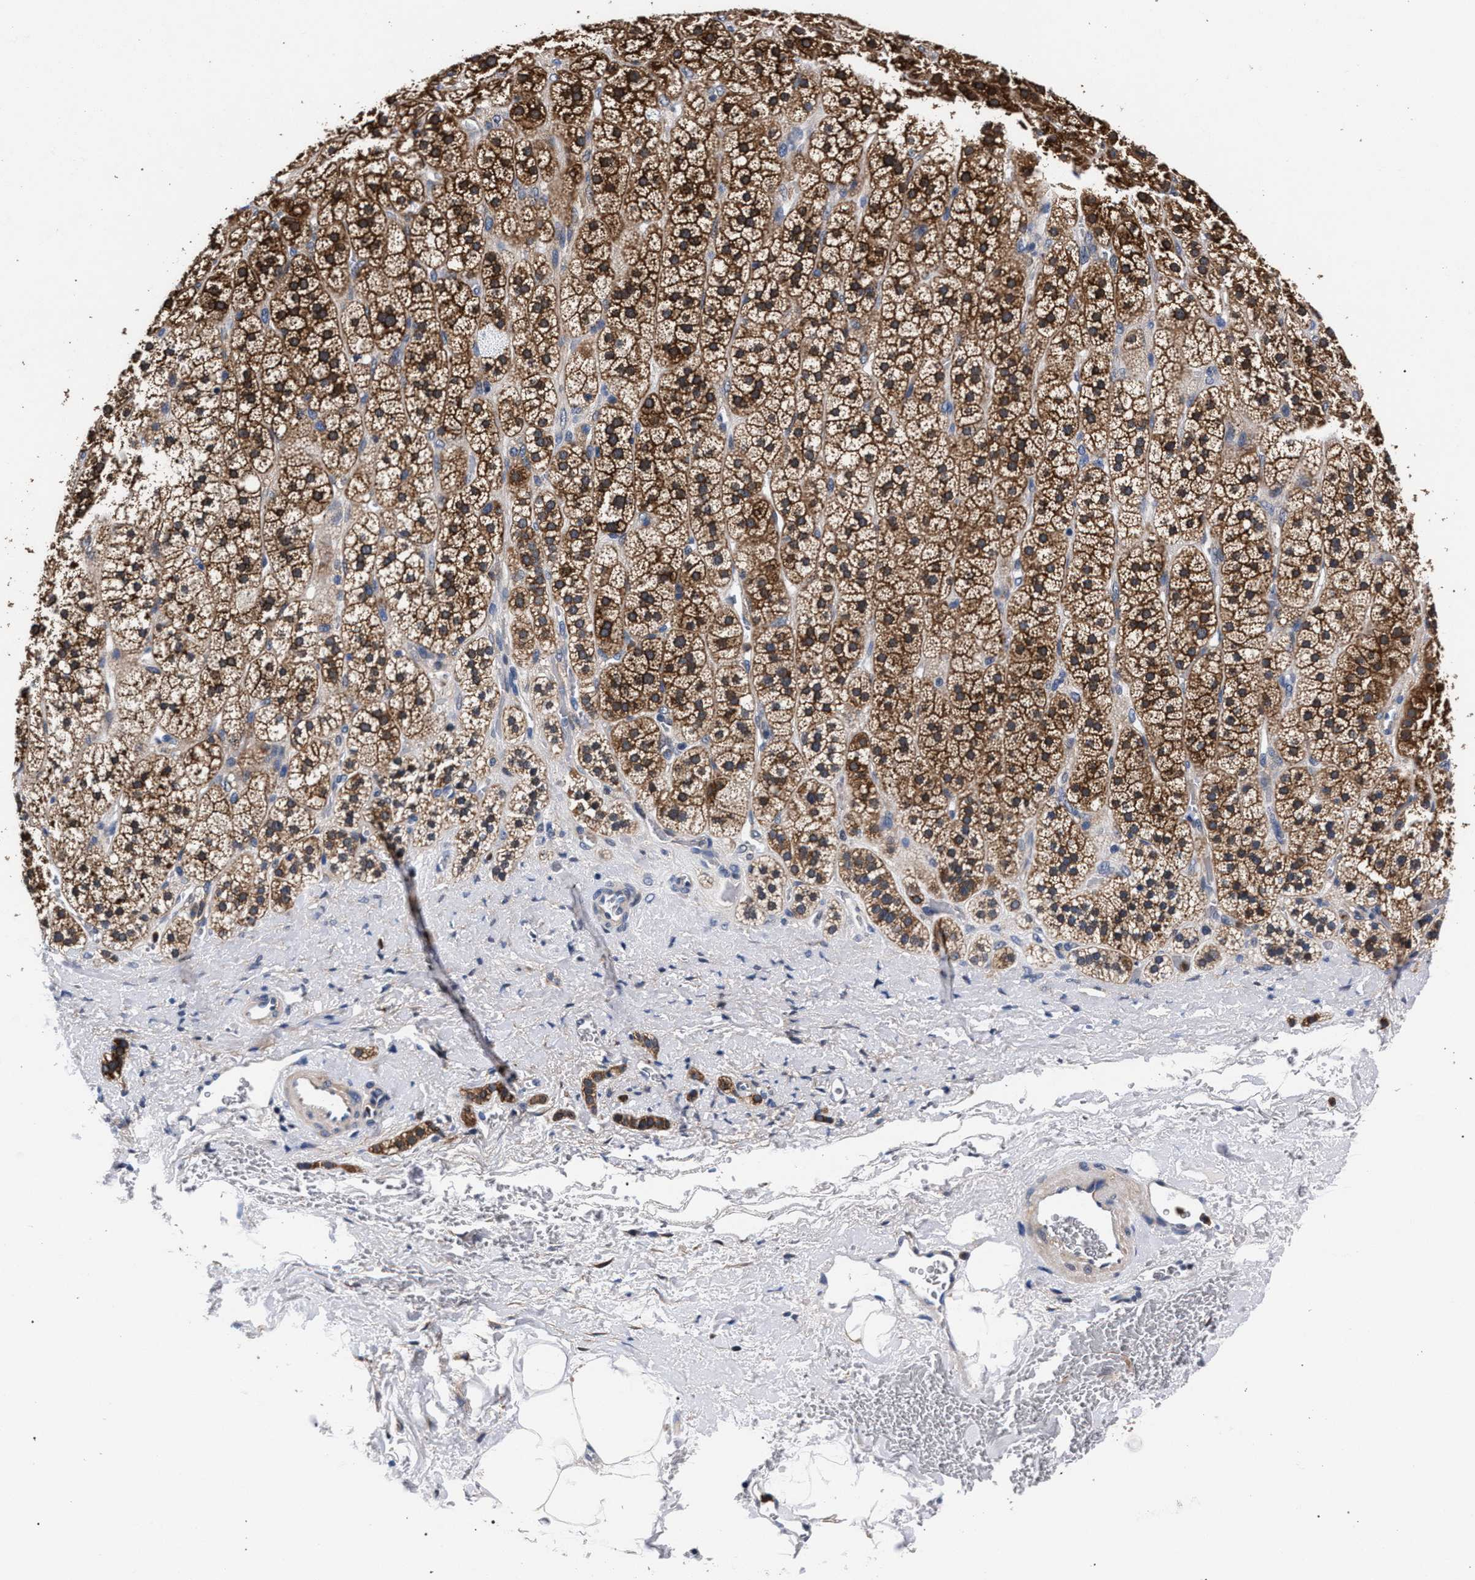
{"staining": {"intensity": "strong", "quantity": ">75%", "location": "cytoplasmic/membranous"}, "tissue": "adrenal gland", "cell_type": "Glandular cells", "image_type": "normal", "snomed": [{"axis": "morphology", "description": "Normal tissue, NOS"}, {"axis": "topography", "description": "Adrenal gland"}], "caption": "Glandular cells exhibit high levels of strong cytoplasmic/membranous positivity in about >75% of cells in benign human adrenal gland.", "gene": "ZNF462", "patient": {"sex": "male", "age": 56}}